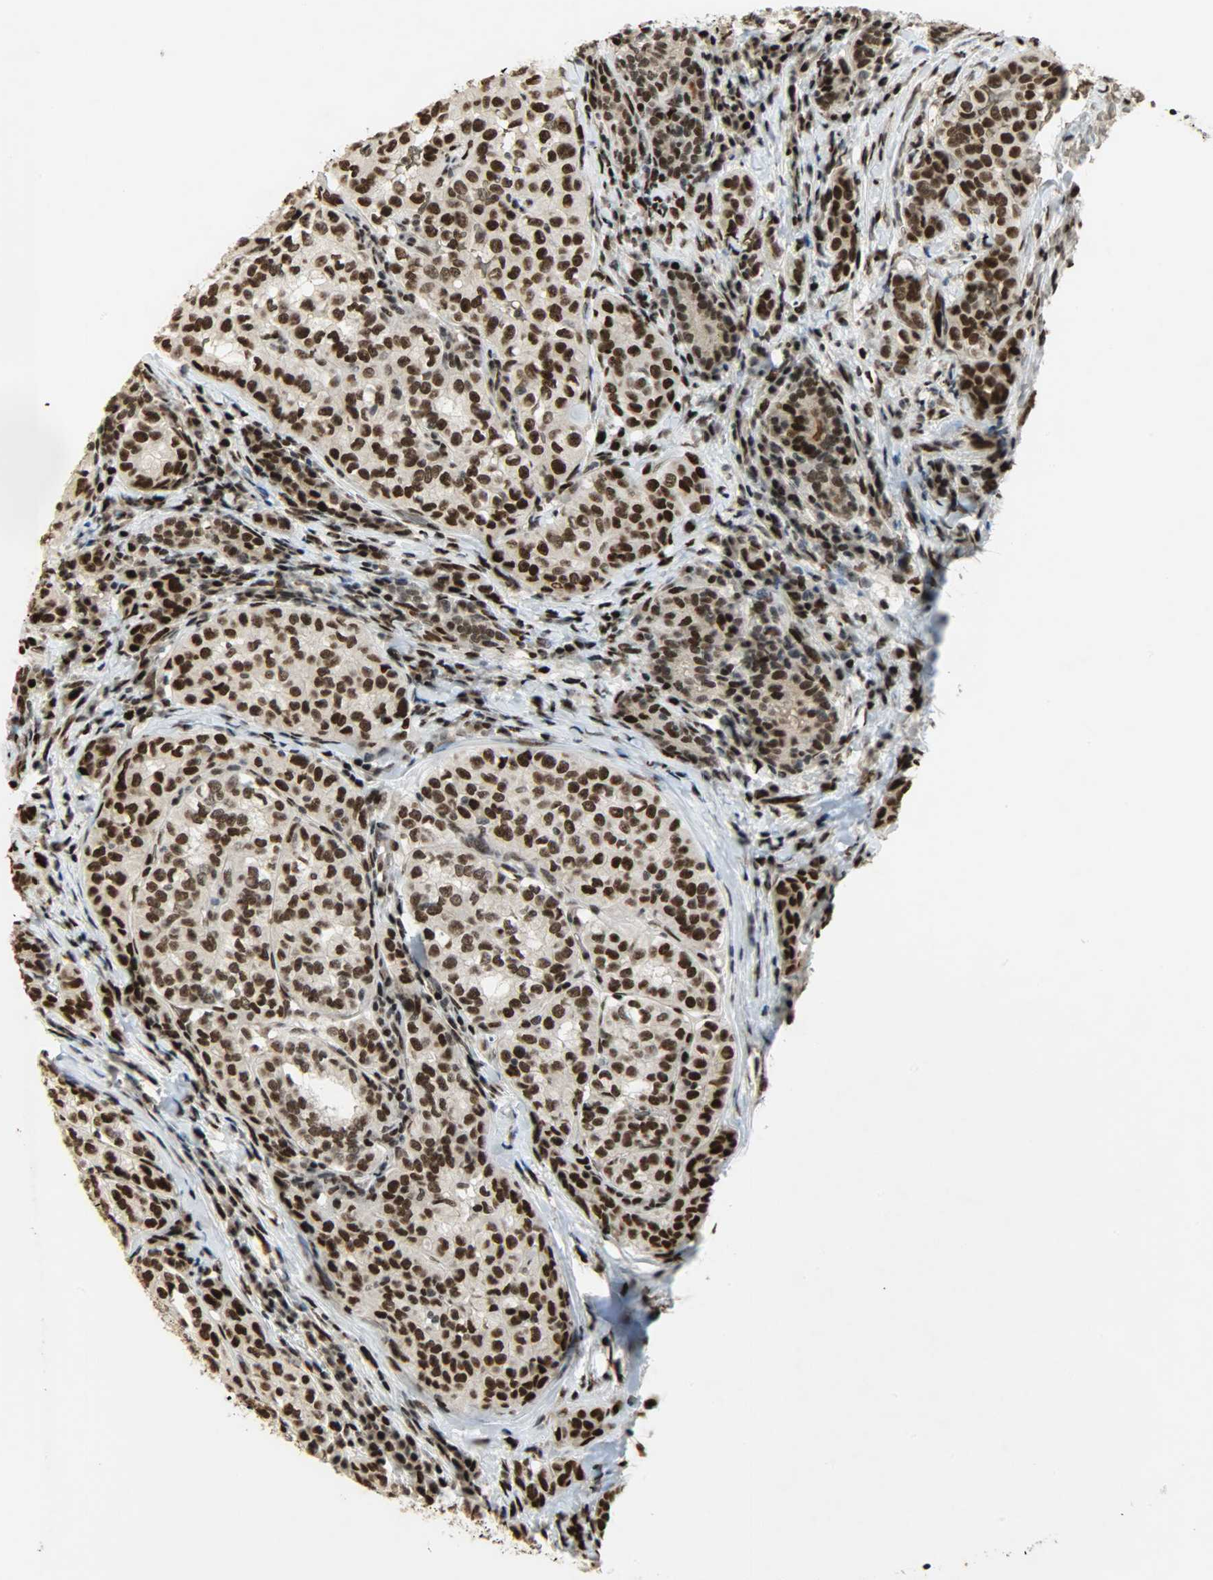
{"staining": {"intensity": "strong", "quantity": ">75%", "location": "nuclear"}, "tissue": "thyroid cancer", "cell_type": "Tumor cells", "image_type": "cancer", "snomed": [{"axis": "morphology", "description": "Papillary adenocarcinoma, NOS"}, {"axis": "topography", "description": "Thyroid gland"}], "caption": "Thyroid cancer was stained to show a protein in brown. There is high levels of strong nuclear positivity in about >75% of tumor cells.", "gene": "SNAI1", "patient": {"sex": "female", "age": 30}}